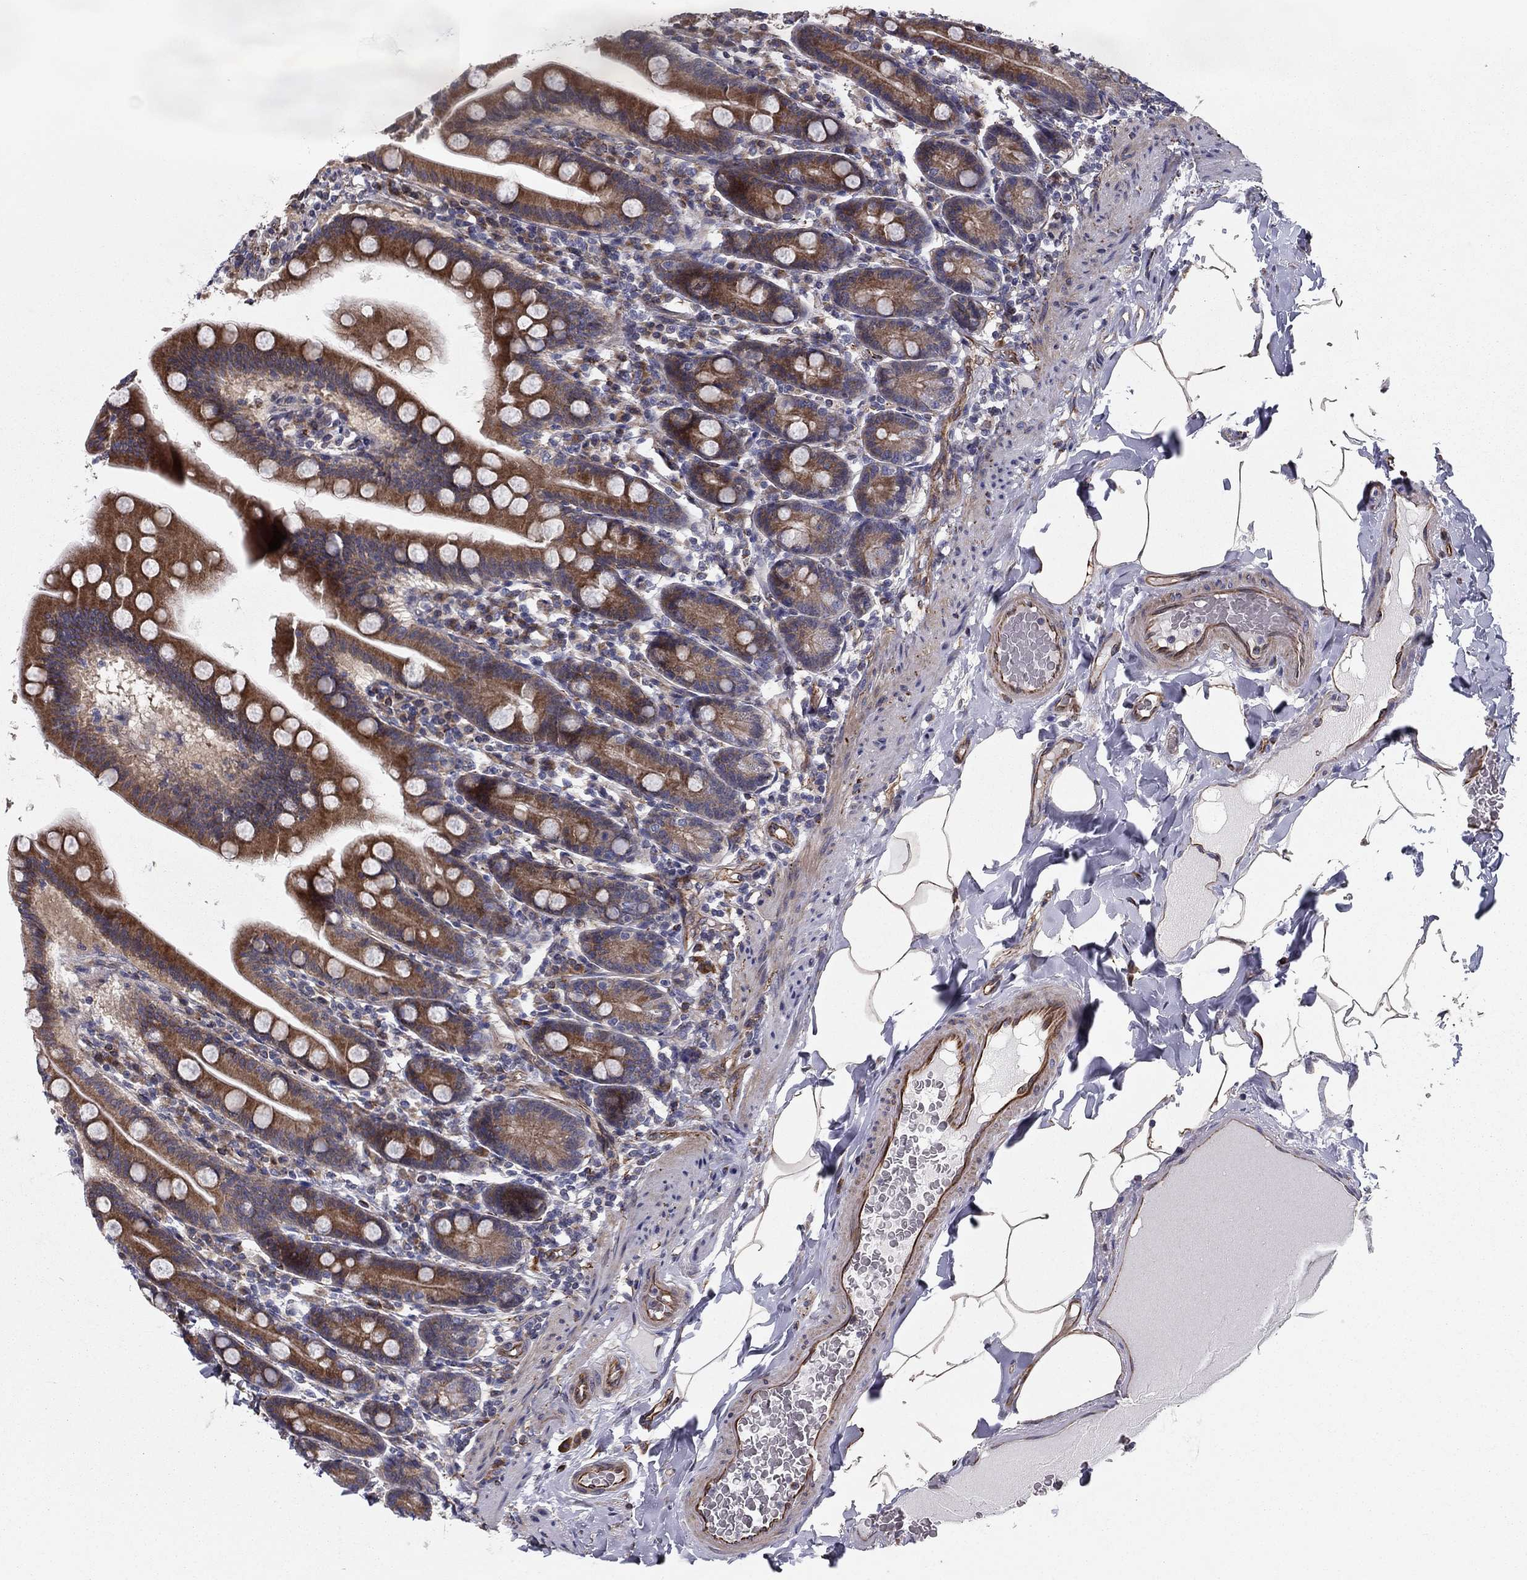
{"staining": {"intensity": "strong", "quantity": ">75%", "location": "cytoplasmic/membranous"}, "tissue": "small intestine", "cell_type": "Glandular cells", "image_type": "normal", "snomed": [{"axis": "morphology", "description": "Normal tissue, NOS"}, {"axis": "topography", "description": "Small intestine"}], "caption": "Protein staining of normal small intestine shows strong cytoplasmic/membranous positivity in about >75% of glandular cells.", "gene": "CLSTN1", "patient": {"sex": "male", "age": 66}}